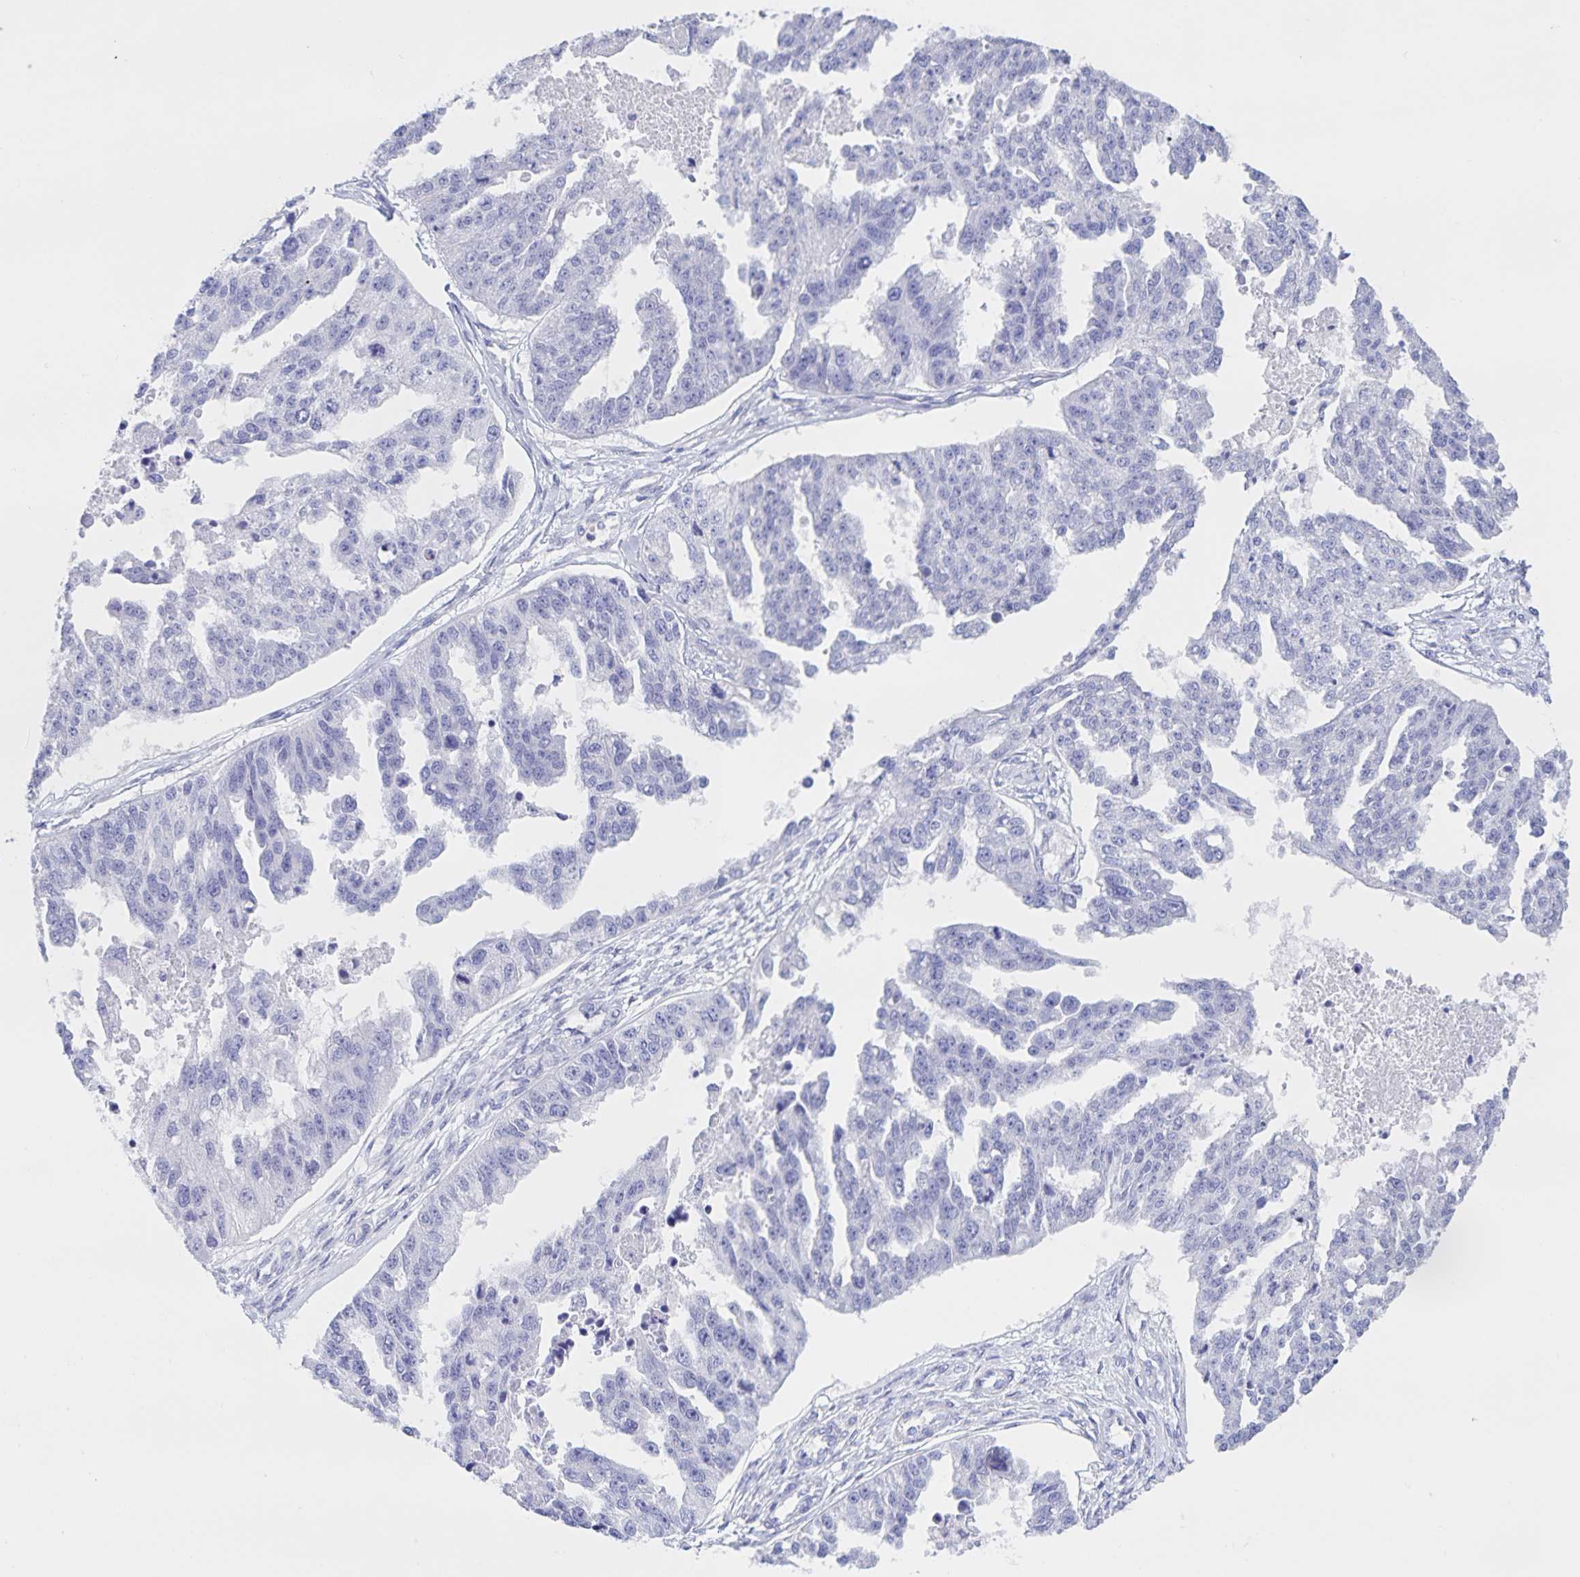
{"staining": {"intensity": "negative", "quantity": "none", "location": "none"}, "tissue": "ovarian cancer", "cell_type": "Tumor cells", "image_type": "cancer", "snomed": [{"axis": "morphology", "description": "Cystadenocarcinoma, serous, NOS"}, {"axis": "topography", "description": "Ovary"}], "caption": "An image of human ovarian cancer (serous cystadenocarcinoma) is negative for staining in tumor cells.", "gene": "DMGDH", "patient": {"sex": "female", "age": 58}}